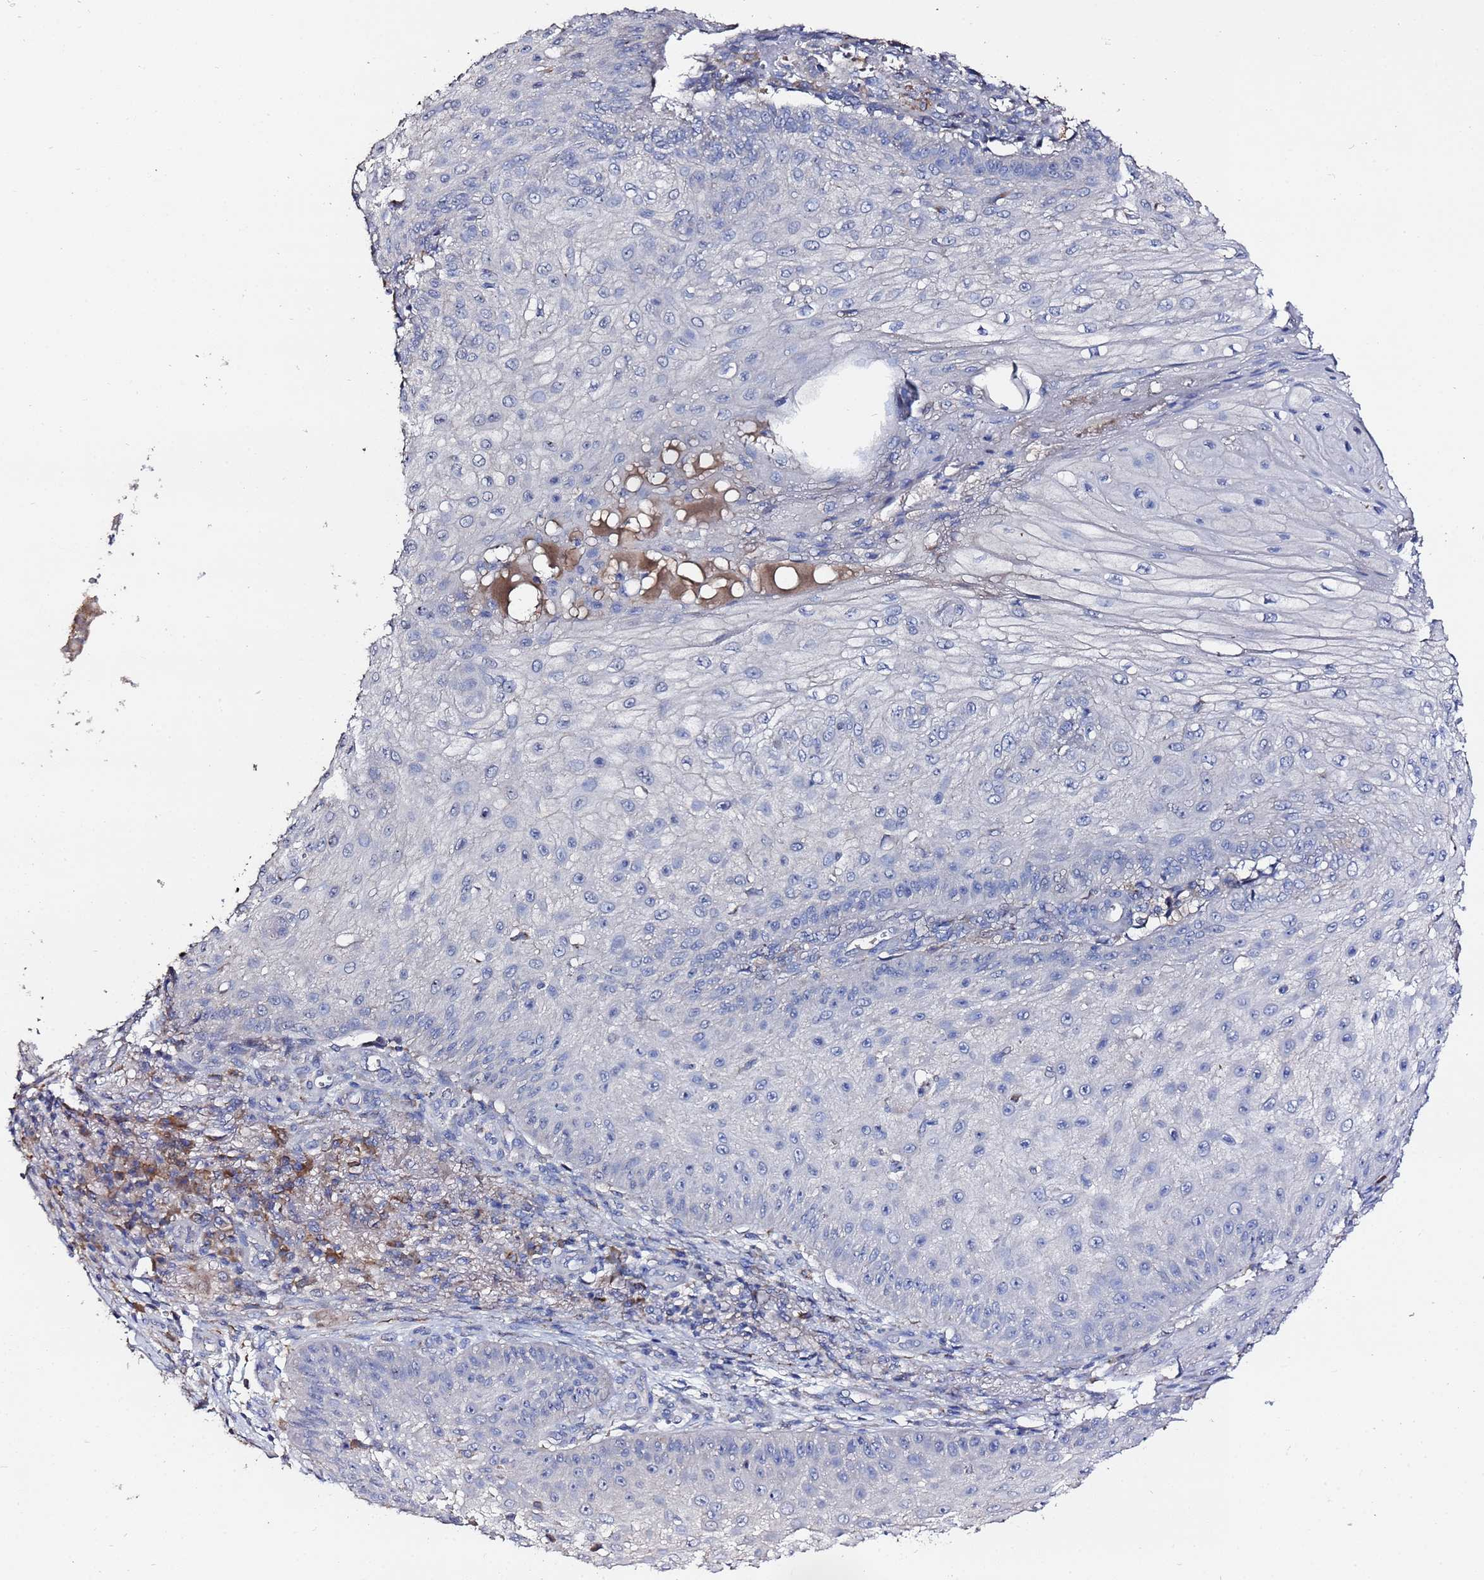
{"staining": {"intensity": "negative", "quantity": "none", "location": "none"}, "tissue": "skin cancer", "cell_type": "Tumor cells", "image_type": "cancer", "snomed": [{"axis": "morphology", "description": "Squamous cell carcinoma, NOS"}, {"axis": "topography", "description": "Skin"}], "caption": "Tumor cells show no significant staining in skin cancer. (DAB immunohistochemistry (IHC), high magnification).", "gene": "TCP10L", "patient": {"sex": "male", "age": 70}}